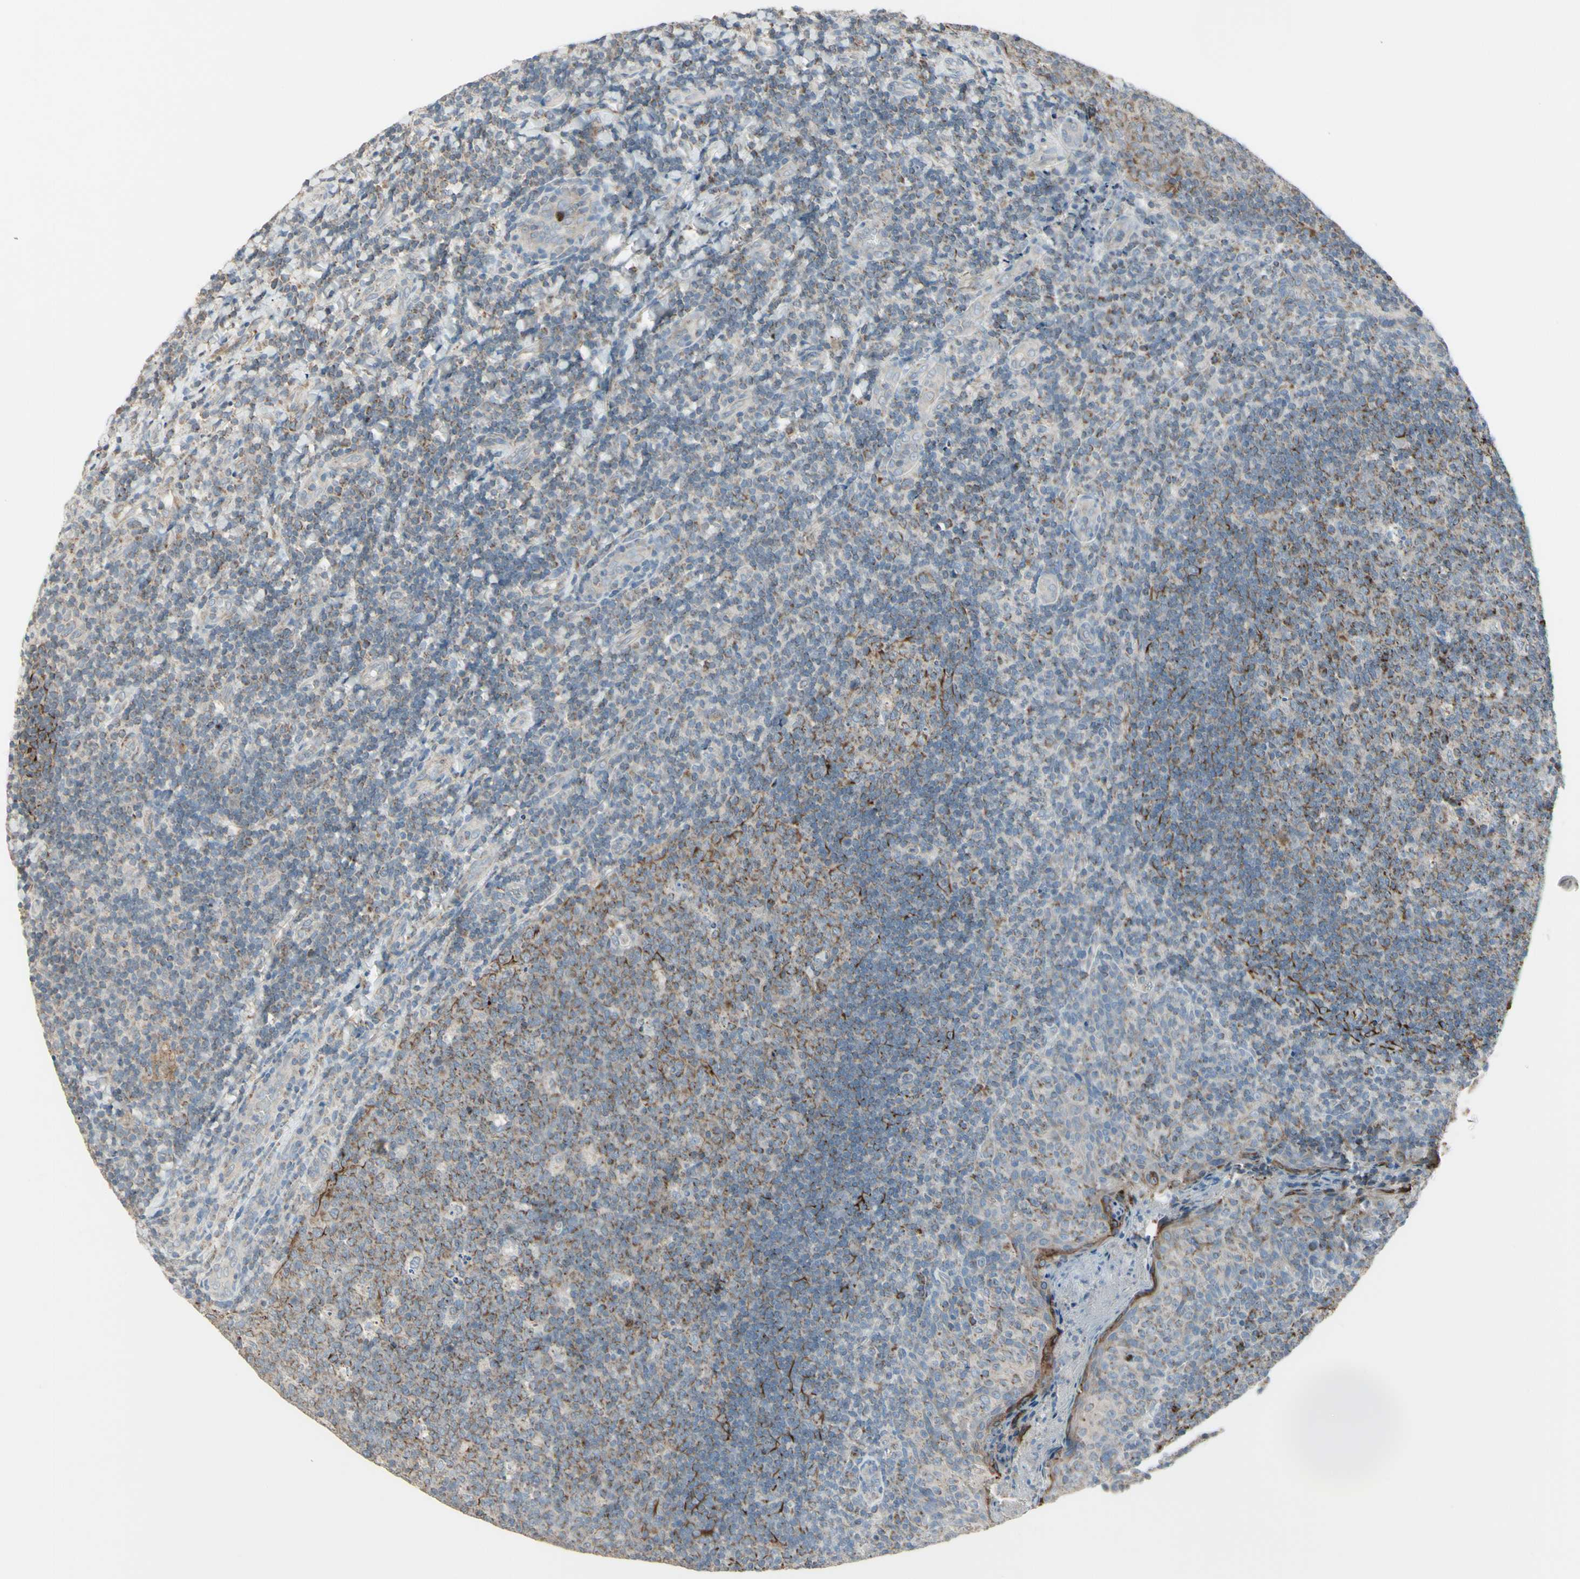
{"staining": {"intensity": "moderate", "quantity": "25%-75%", "location": "cytoplasmic/membranous"}, "tissue": "tonsil", "cell_type": "Germinal center cells", "image_type": "normal", "snomed": [{"axis": "morphology", "description": "Normal tissue, NOS"}, {"axis": "topography", "description": "Tonsil"}], "caption": "This photomicrograph shows normal tonsil stained with immunohistochemistry (IHC) to label a protein in brown. The cytoplasmic/membranous of germinal center cells show moderate positivity for the protein. Nuclei are counter-stained blue.", "gene": "FAM171B", "patient": {"sex": "male", "age": 17}}